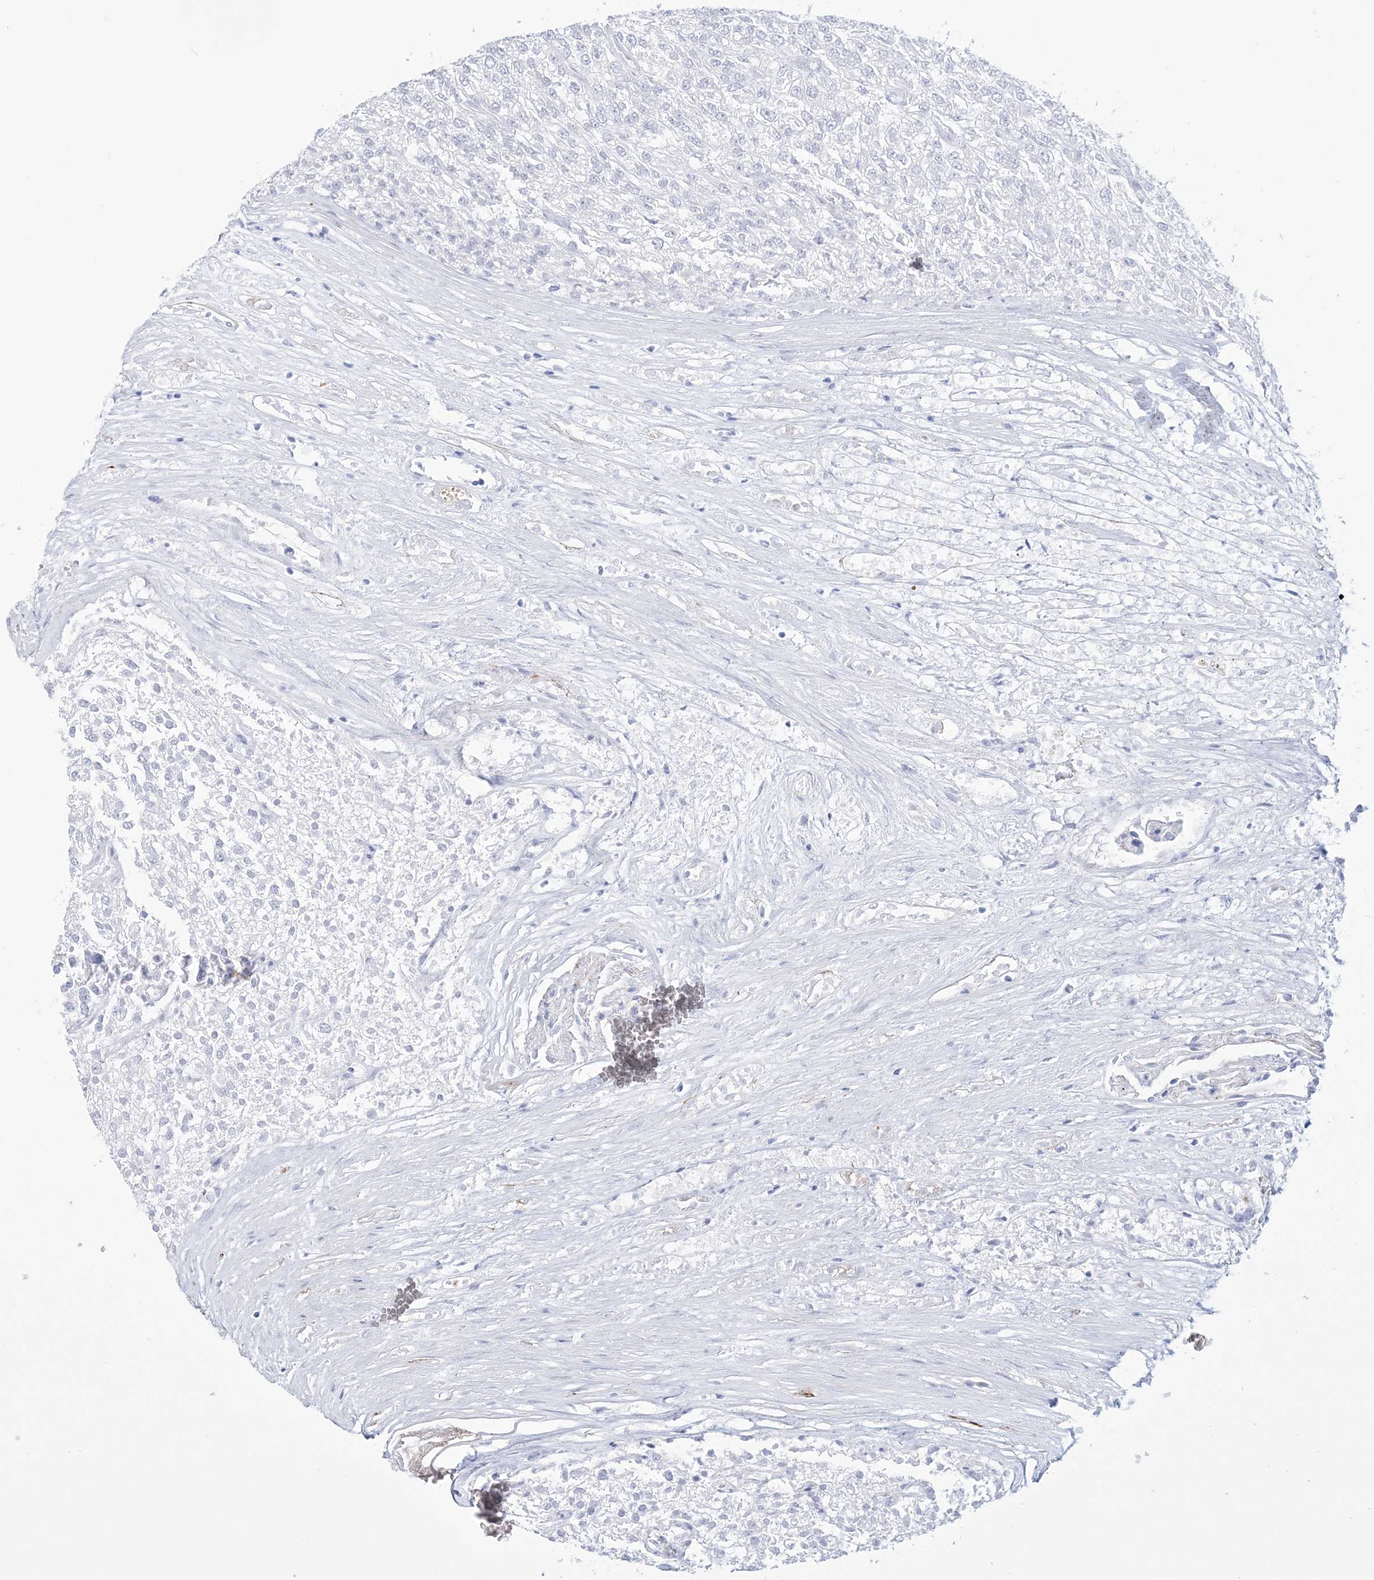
{"staining": {"intensity": "negative", "quantity": "none", "location": "none"}, "tissue": "renal cancer", "cell_type": "Tumor cells", "image_type": "cancer", "snomed": [{"axis": "morphology", "description": "Adenocarcinoma, NOS"}, {"axis": "topography", "description": "Kidney"}], "caption": "High magnification brightfield microscopy of renal cancer (adenocarcinoma) stained with DAB (3,3'-diaminobenzidine) (brown) and counterstained with hematoxylin (blue): tumor cells show no significant staining. The staining is performed using DAB brown chromogen with nuclei counter-stained in using hematoxylin.", "gene": "DPCD", "patient": {"sex": "female", "age": 54}}